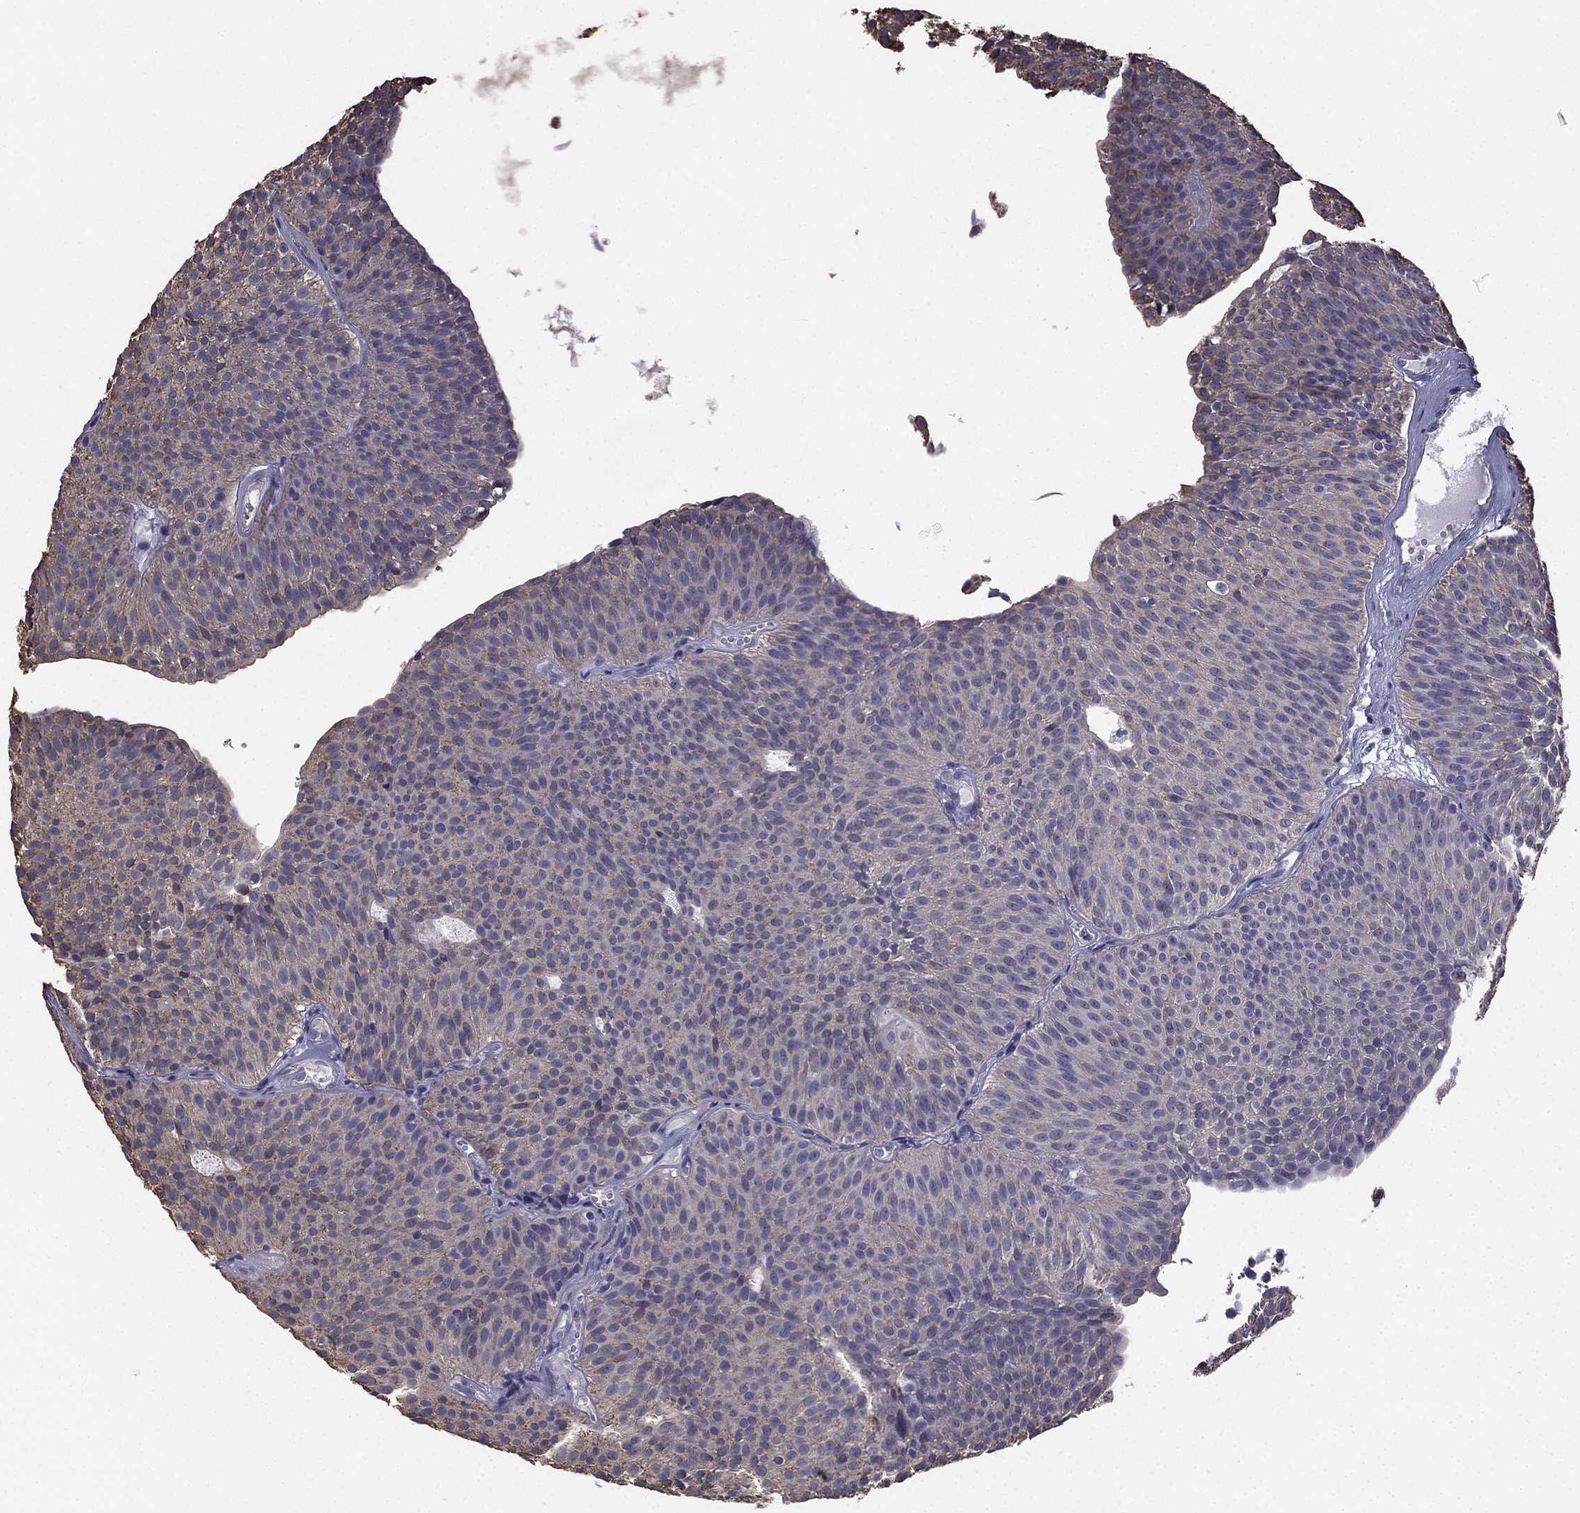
{"staining": {"intensity": "moderate", "quantity": "<25%", "location": "cytoplasmic/membranous"}, "tissue": "urothelial cancer", "cell_type": "Tumor cells", "image_type": "cancer", "snomed": [{"axis": "morphology", "description": "Urothelial carcinoma, Low grade"}, {"axis": "topography", "description": "Urinary bladder"}], "caption": "Protein staining shows moderate cytoplasmic/membranous staining in about <25% of tumor cells in urothelial cancer. The staining is performed using DAB (3,3'-diaminobenzidine) brown chromogen to label protein expression. The nuclei are counter-stained blue using hematoxylin.", "gene": "CCDC40", "patient": {"sex": "male", "age": 63}}